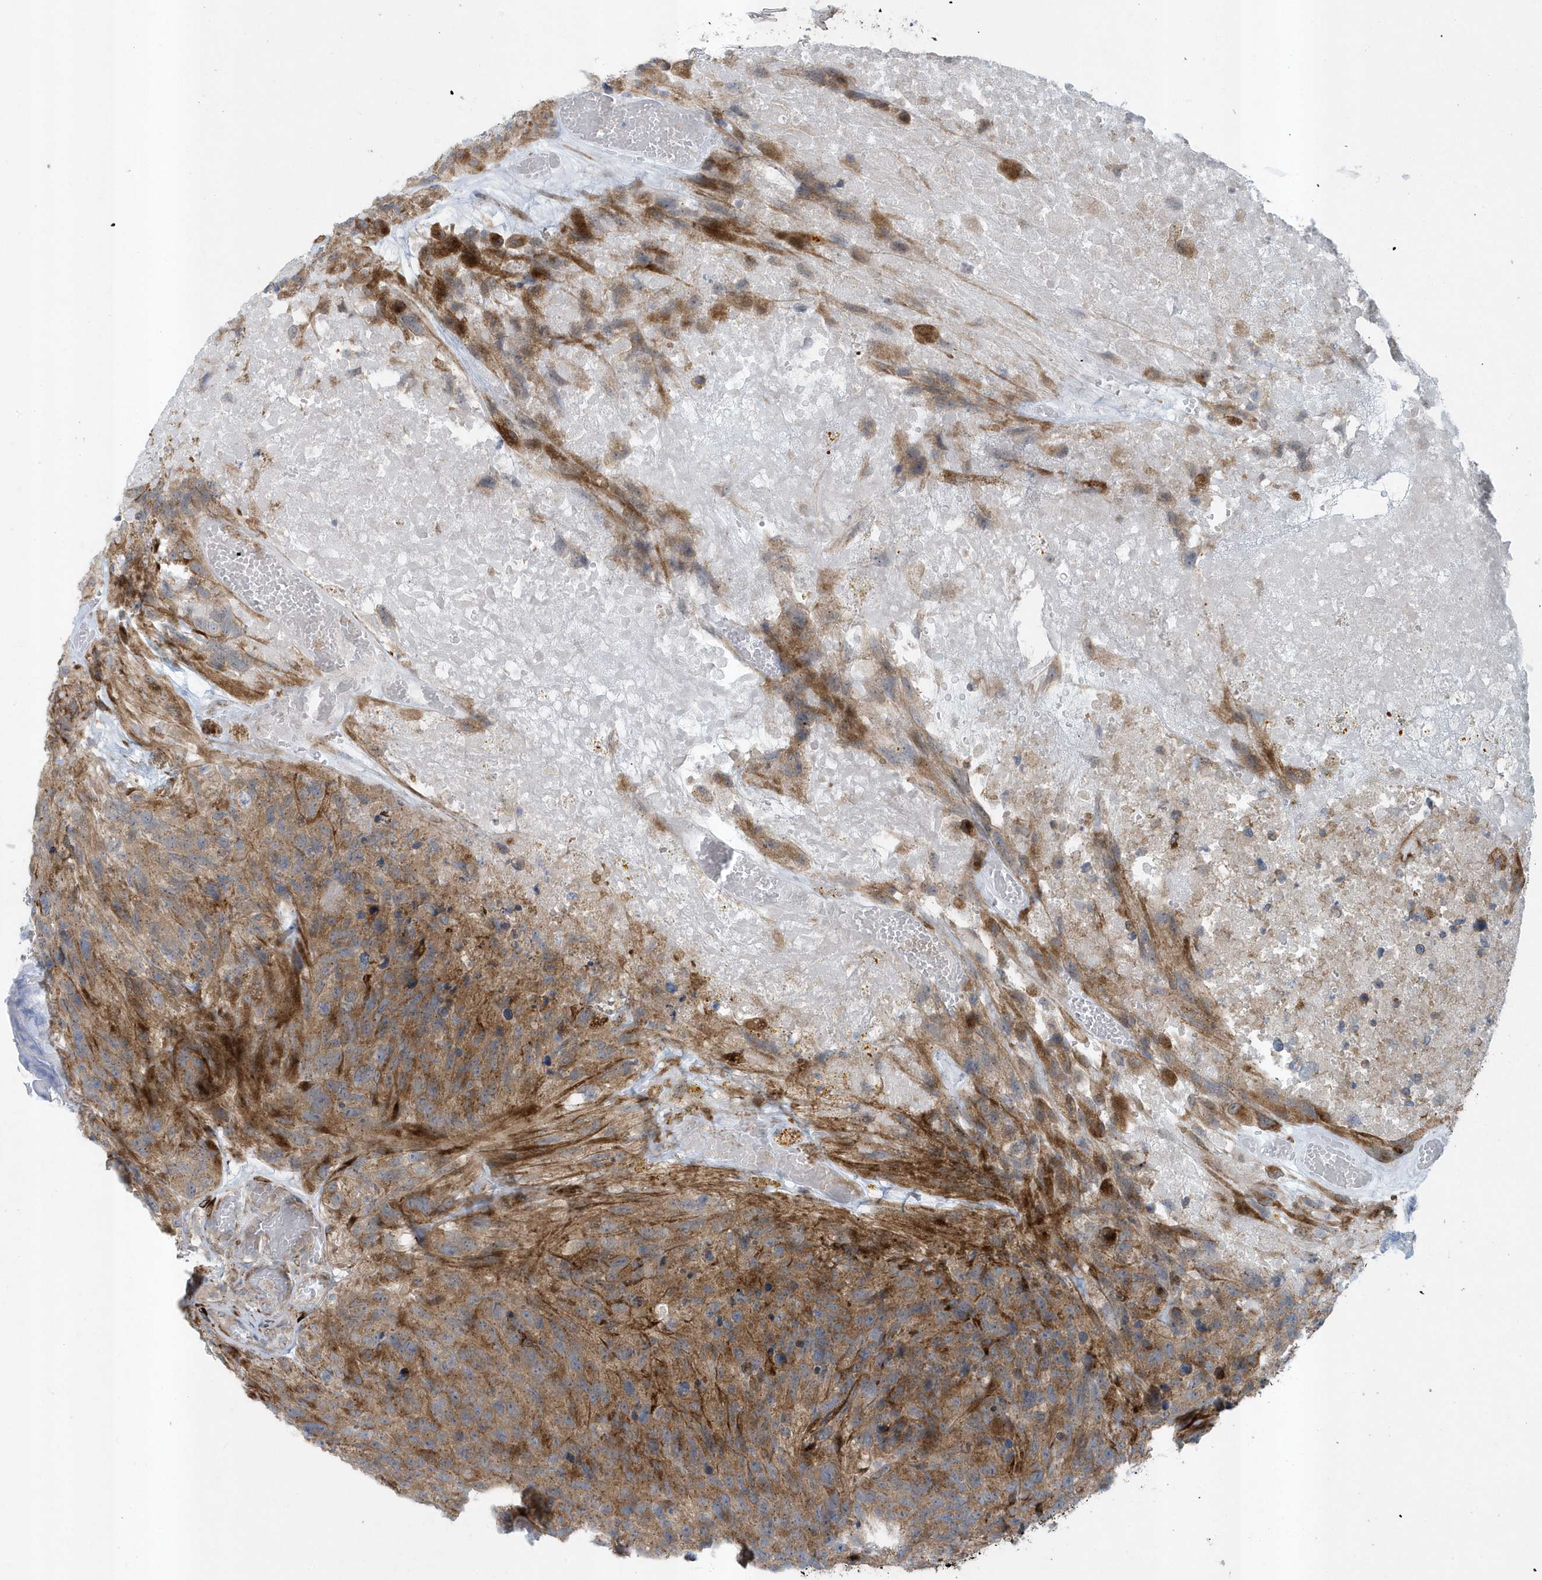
{"staining": {"intensity": "moderate", "quantity": ">75%", "location": "cytoplasmic/membranous"}, "tissue": "glioma", "cell_type": "Tumor cells", "image_type": "cancer", "snomed": [{"axis": "morphology", "description": "Glioma, malignant, High grade"}, {"axis": "topography", "description": "Brain"}], "caption": "Immunohistochemistry staining of malignant high-grade glioma, which reveals medium levels of moderate cytoplasmic/membranous positivity in about >75% of tumor cells indicating moderate cytoplasmic/membranous protein expression. The staining was performed using DAB (3,3'-diaminobenzidine) (brown) for protein detection and nuclei were counterstained in hematoxylin (blue).", "gene": "FAM98A", "patient": {"sex": "male", "age": 69}}